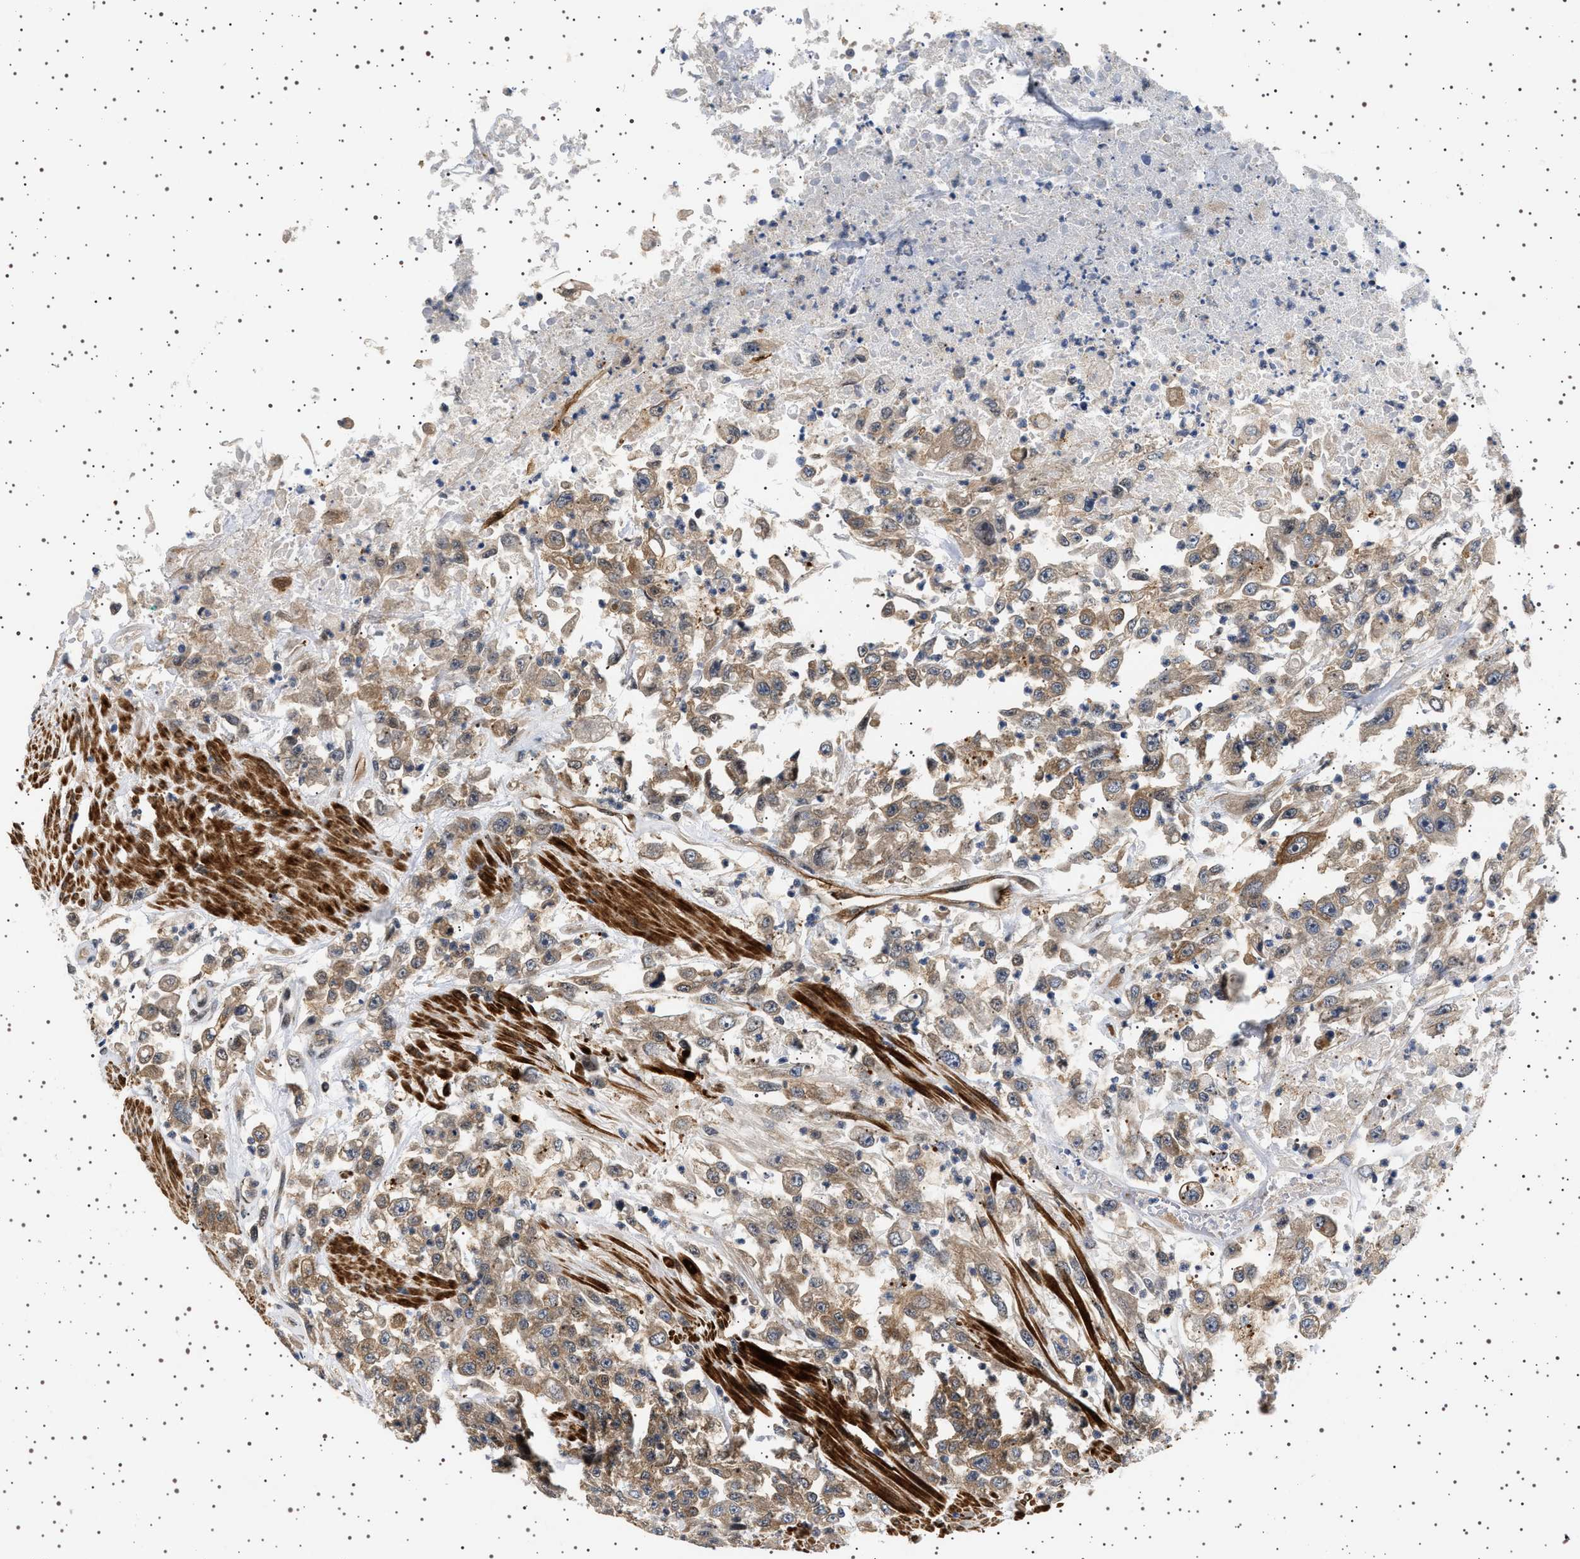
{"staining": {"intensity": "moderate", "quantity": ">75%", "location": "cytoplasmic/membranous"}, "tissue": "urothelial cancer", "cell_type": "Tumor cells", "image_type": "cancer", "snomed": [{"axis": "morphology", "description": "Urothelial carcinoma, High grade"}, {"axis": "topography", "description": "Urinary bladder"}], "caption": "This micrograph shows high-grade urothelial carcinoma stained with immunohistochemistry (IHC) to label a protein in brown. The cytoplasmic/membranous of tumor cells show moderate positivity for the protein. Nuclei are counter-stained blue.", "gene": "BAG3", "patient": {"sex": "male", "age": 46}}